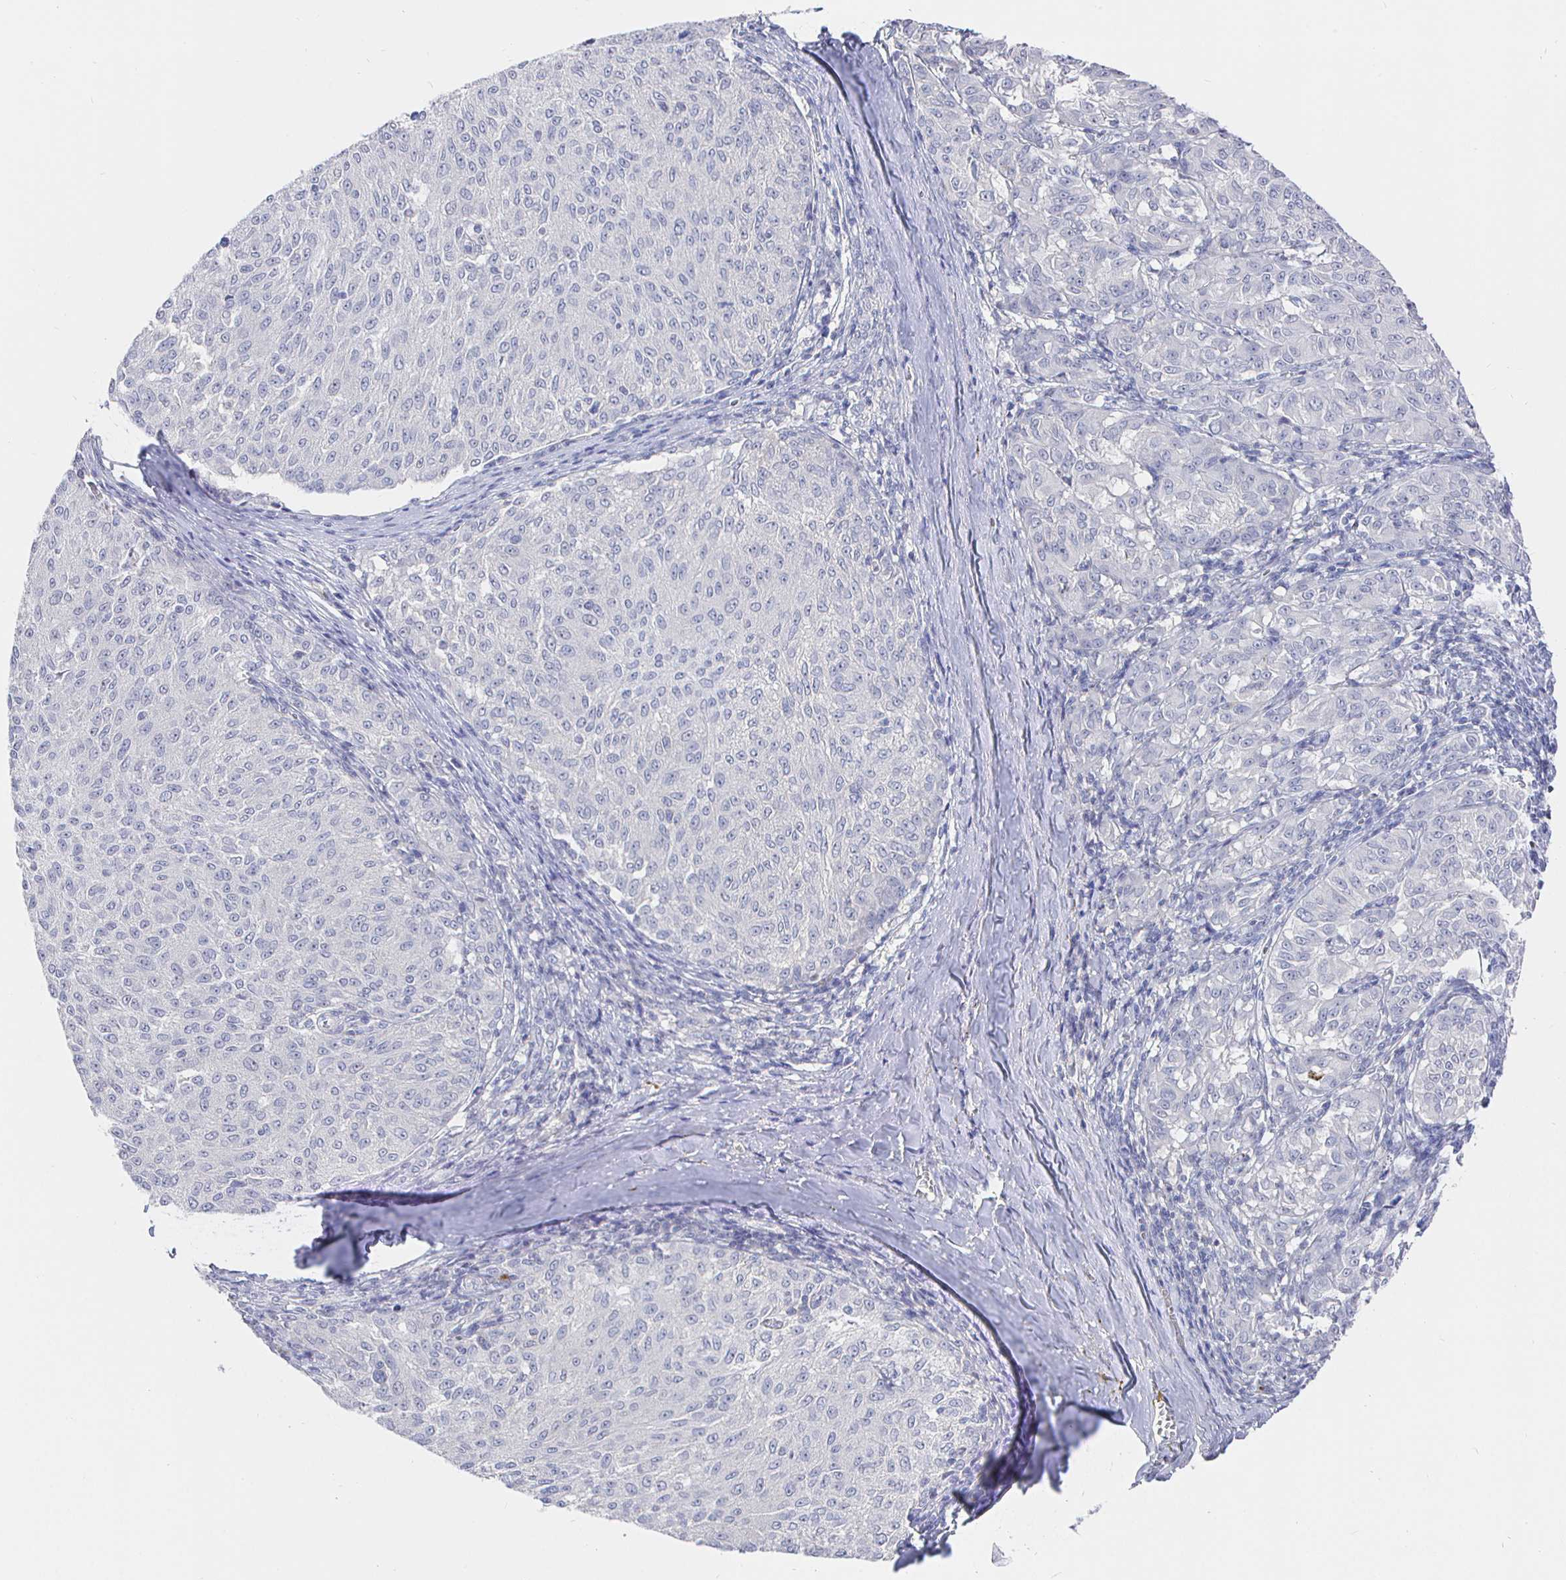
{"staining": {"intensity": "negative", "quantity": "none", "location": "none"}, "tissue": "melanoma", "cell_type": "Tumor cells", "image_type": "cancer", "snomed": [{"axis": "morphology", "description": "Malignant melanoma, NOS"}, {"axis": "topography", "description": "Skin"}], "caption": "Immunohistochemistry micrograph of neoplastic tissue: melanoma stained with DAB (3,3'-diaminobenzidine) shows no significant protein staining in tumor cells.", "gene": "LRRC23", "patient": {"sex": "female", "age": 72}}